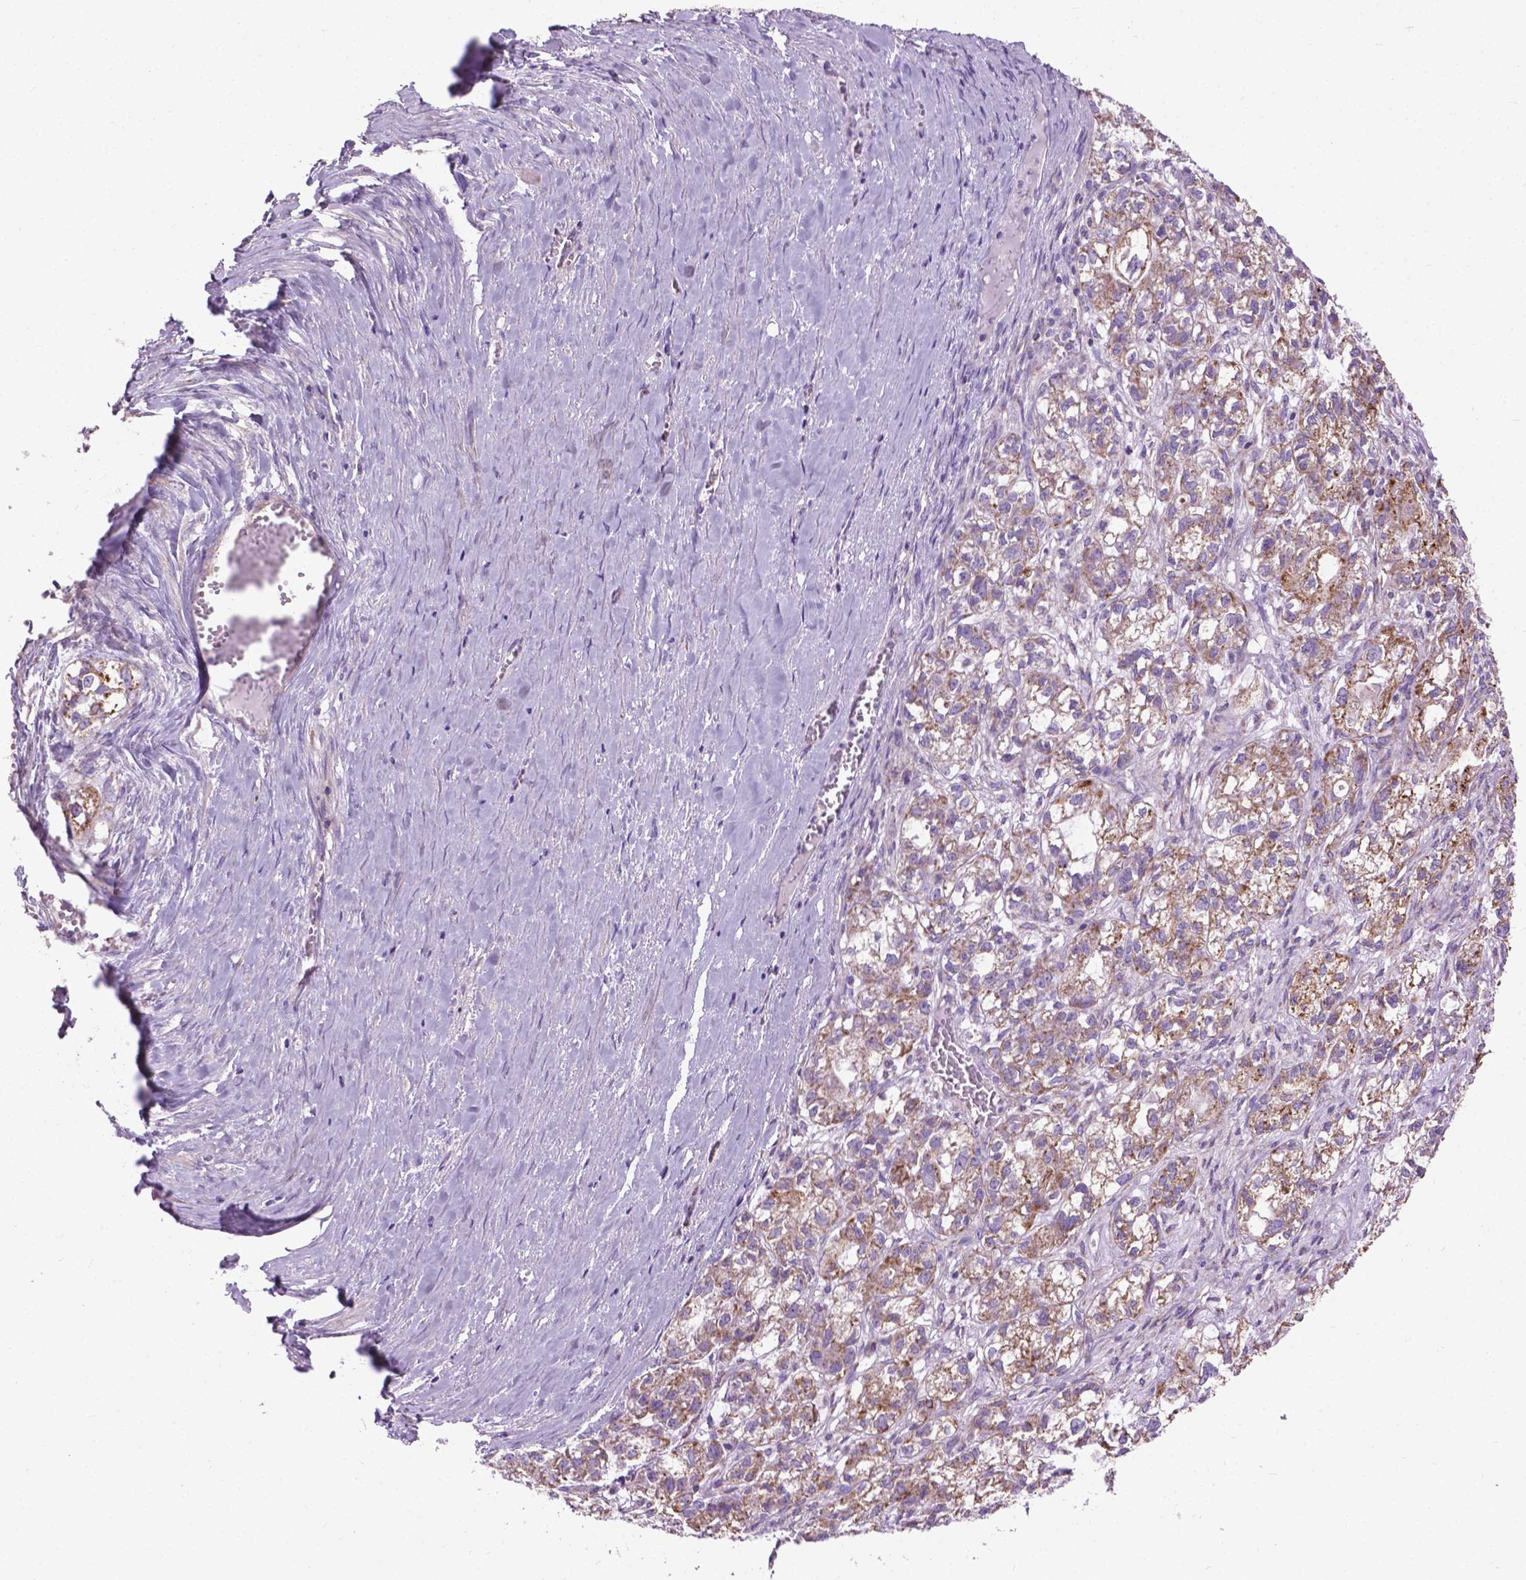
{"staining": {"intensity": "moderate", "quantity": ">75%", "location": "cytoplasmic/membranous"}, "tissue": "ovarian cancer", "cell_type": "Tumor cells", "image_type": "cancer", "snomed": [{"axis": "morphology", "description": "Carcinoma, endometroid"}, {"axis": "topography", "description": "Ovary"}], "caption": "This is a photomicrograph of immunohistochemistry (IHC) staining of endometroid carcinoma (ovarian), which shows moderate expression in the cytoplasmic/membranous of tumor cells.", "gene": "VDAC1", "patient": {"sex": "female", "age": 64}}